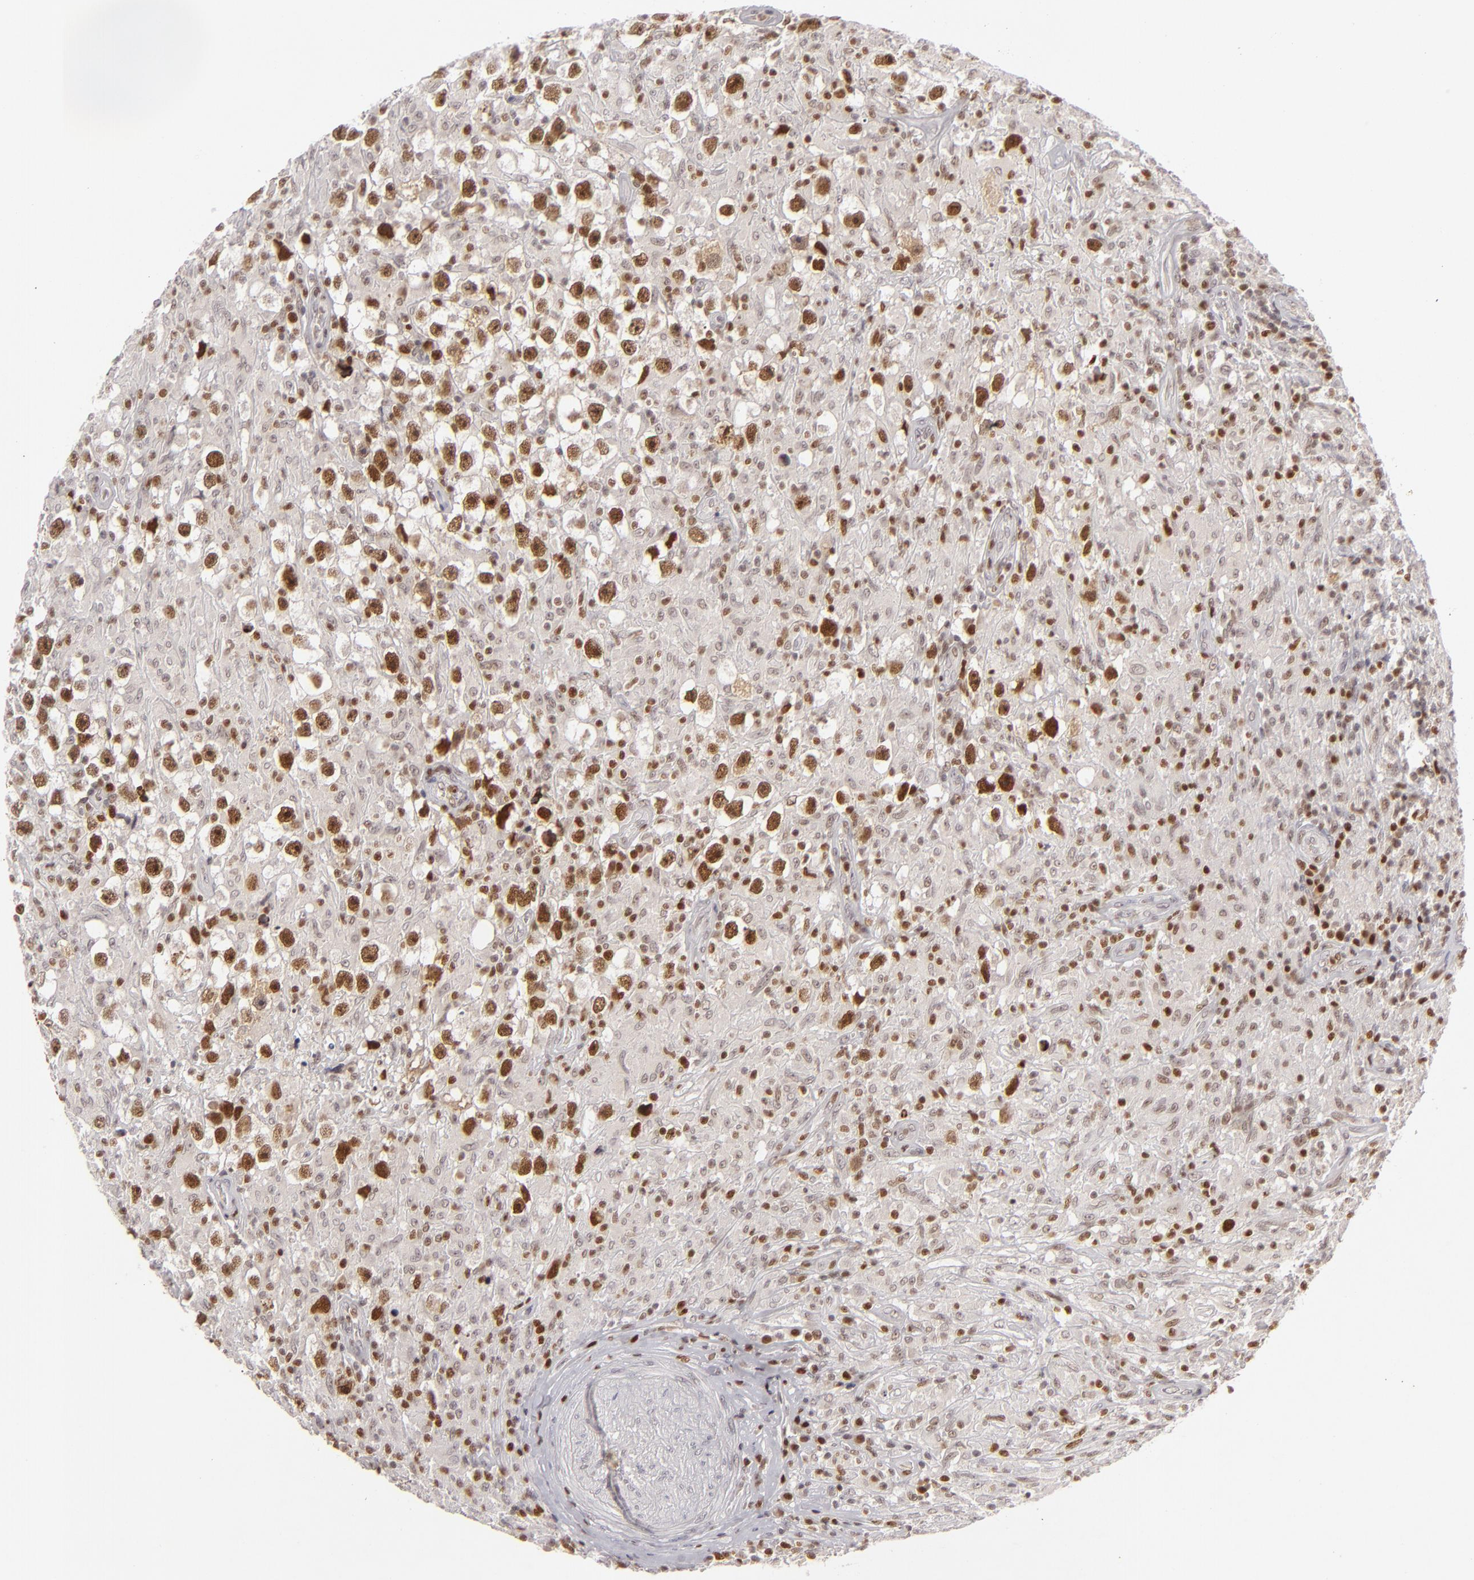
{"staining": {"intensity": "strong", "quantity": ">75%", "location": "nuclear"}, "tissue": "testis cancer", "cell_type": "Tumor cells", "image_type": "cancer", "snomed": [{"axis": "morphology", "description": "Seminoma, NOS"}, {"axis": "topography", "description": "Testis"}], "caption": "DAB immunohistochemical staining of testis seminoma reveals strong nuclear protein expression in approximately >75% of tumor cells.", "gene": "FEN1", "patient": {"sex": "male", "age": 34}}